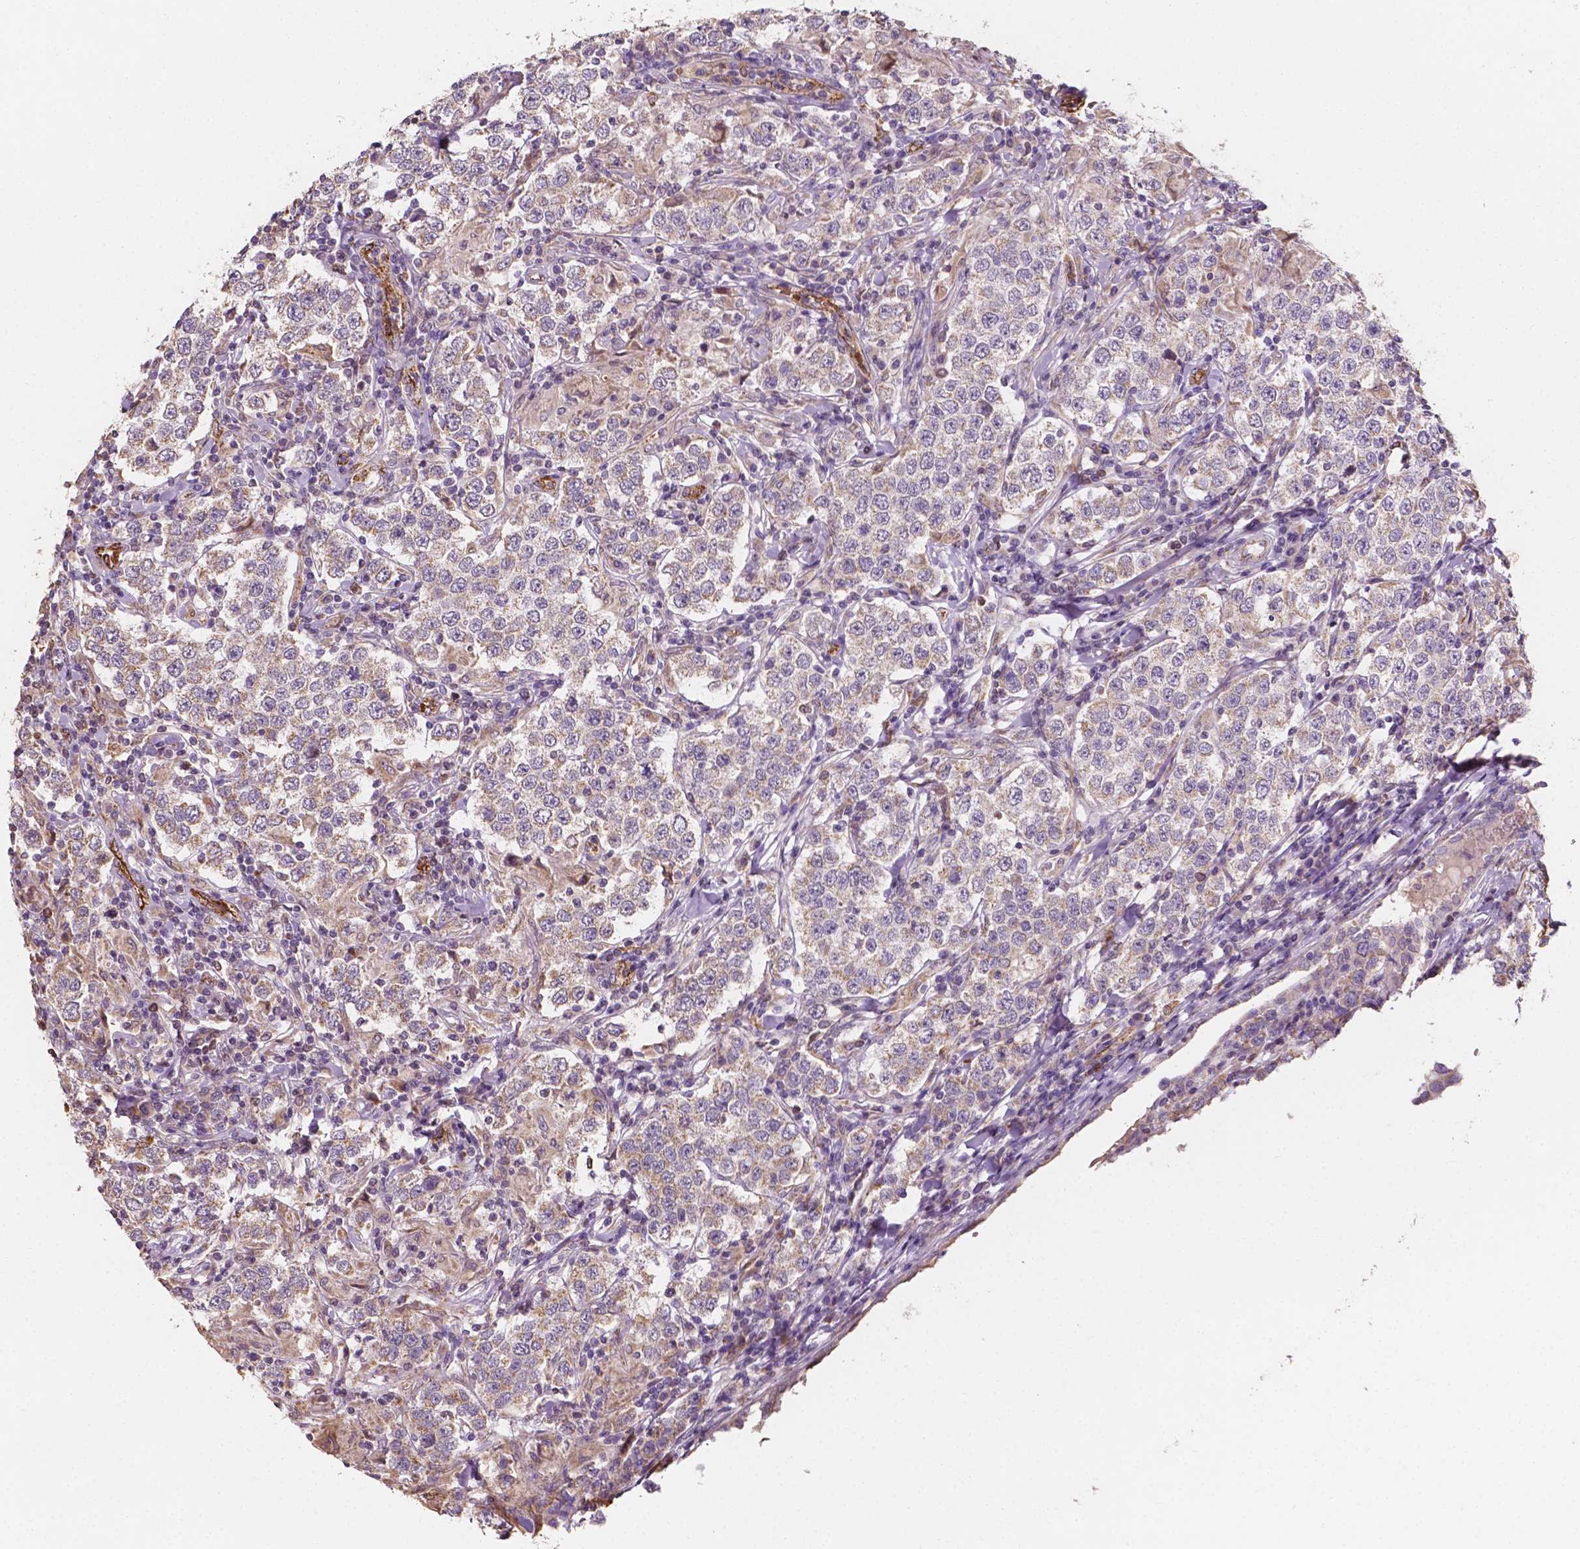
{"staining": {"intensity": "weak", "quantity": "<25%", "location": "cytoplasmic/membranous"}, "tissue": "testis cancer", "cell_type": "Tumor cells", "image_type": "cancer", "snomed": [{"axis": "morphology", "description": "Seminoma, NOS"}, {"axis": "morphology", "description": "Carcinoma, Embryonal, NOS"}, {"axis": "topography", "description": "Testis"}], "caption": "IHC of testis cancer reveals no positivity in tumor cells.", "gene": "SLC22A4", "patient": {"sex": "male", "age": 41}}